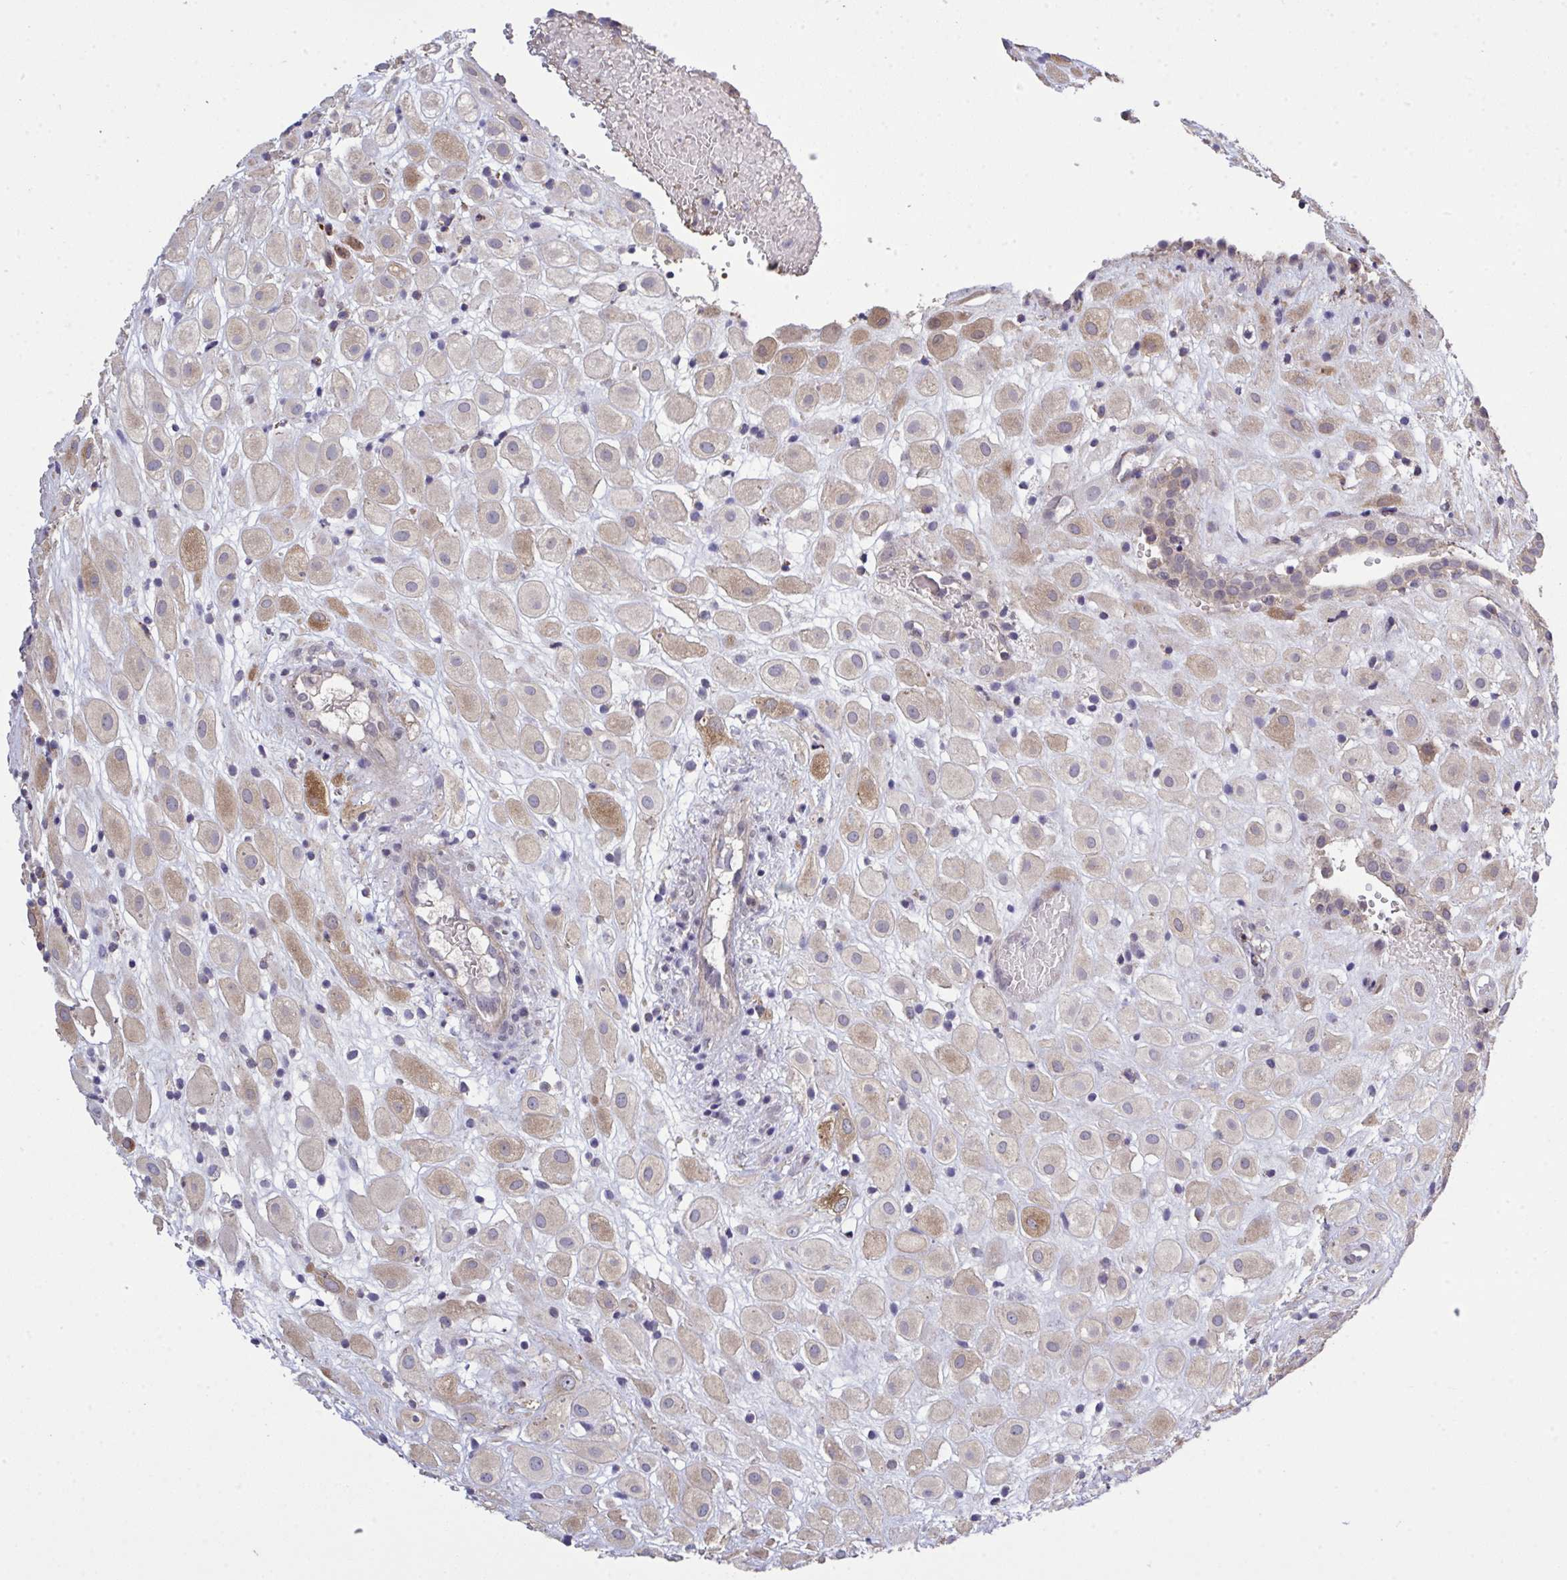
{"staining": {"intensity": "weak", "quantity": "25%-75%", "location": "cytoplasmic/membranous"}, "tissue": "placenta", "cell_type": "Decidual cells", "image_type": "normal", "snomed": [{"axis": "morphology", "description": "Normal tissue, NOS"}, {"axis": "topography", "description": "Placenta"}], "caption": "Approximately 25%-75% of decidual cells in benign placenta exhibit weak cytoplasmic/membranous protein staining as visualized by brown immunohistochemical staining.", "gene": "PPM1H", "patient": {"sex": "female", "age": 24}}